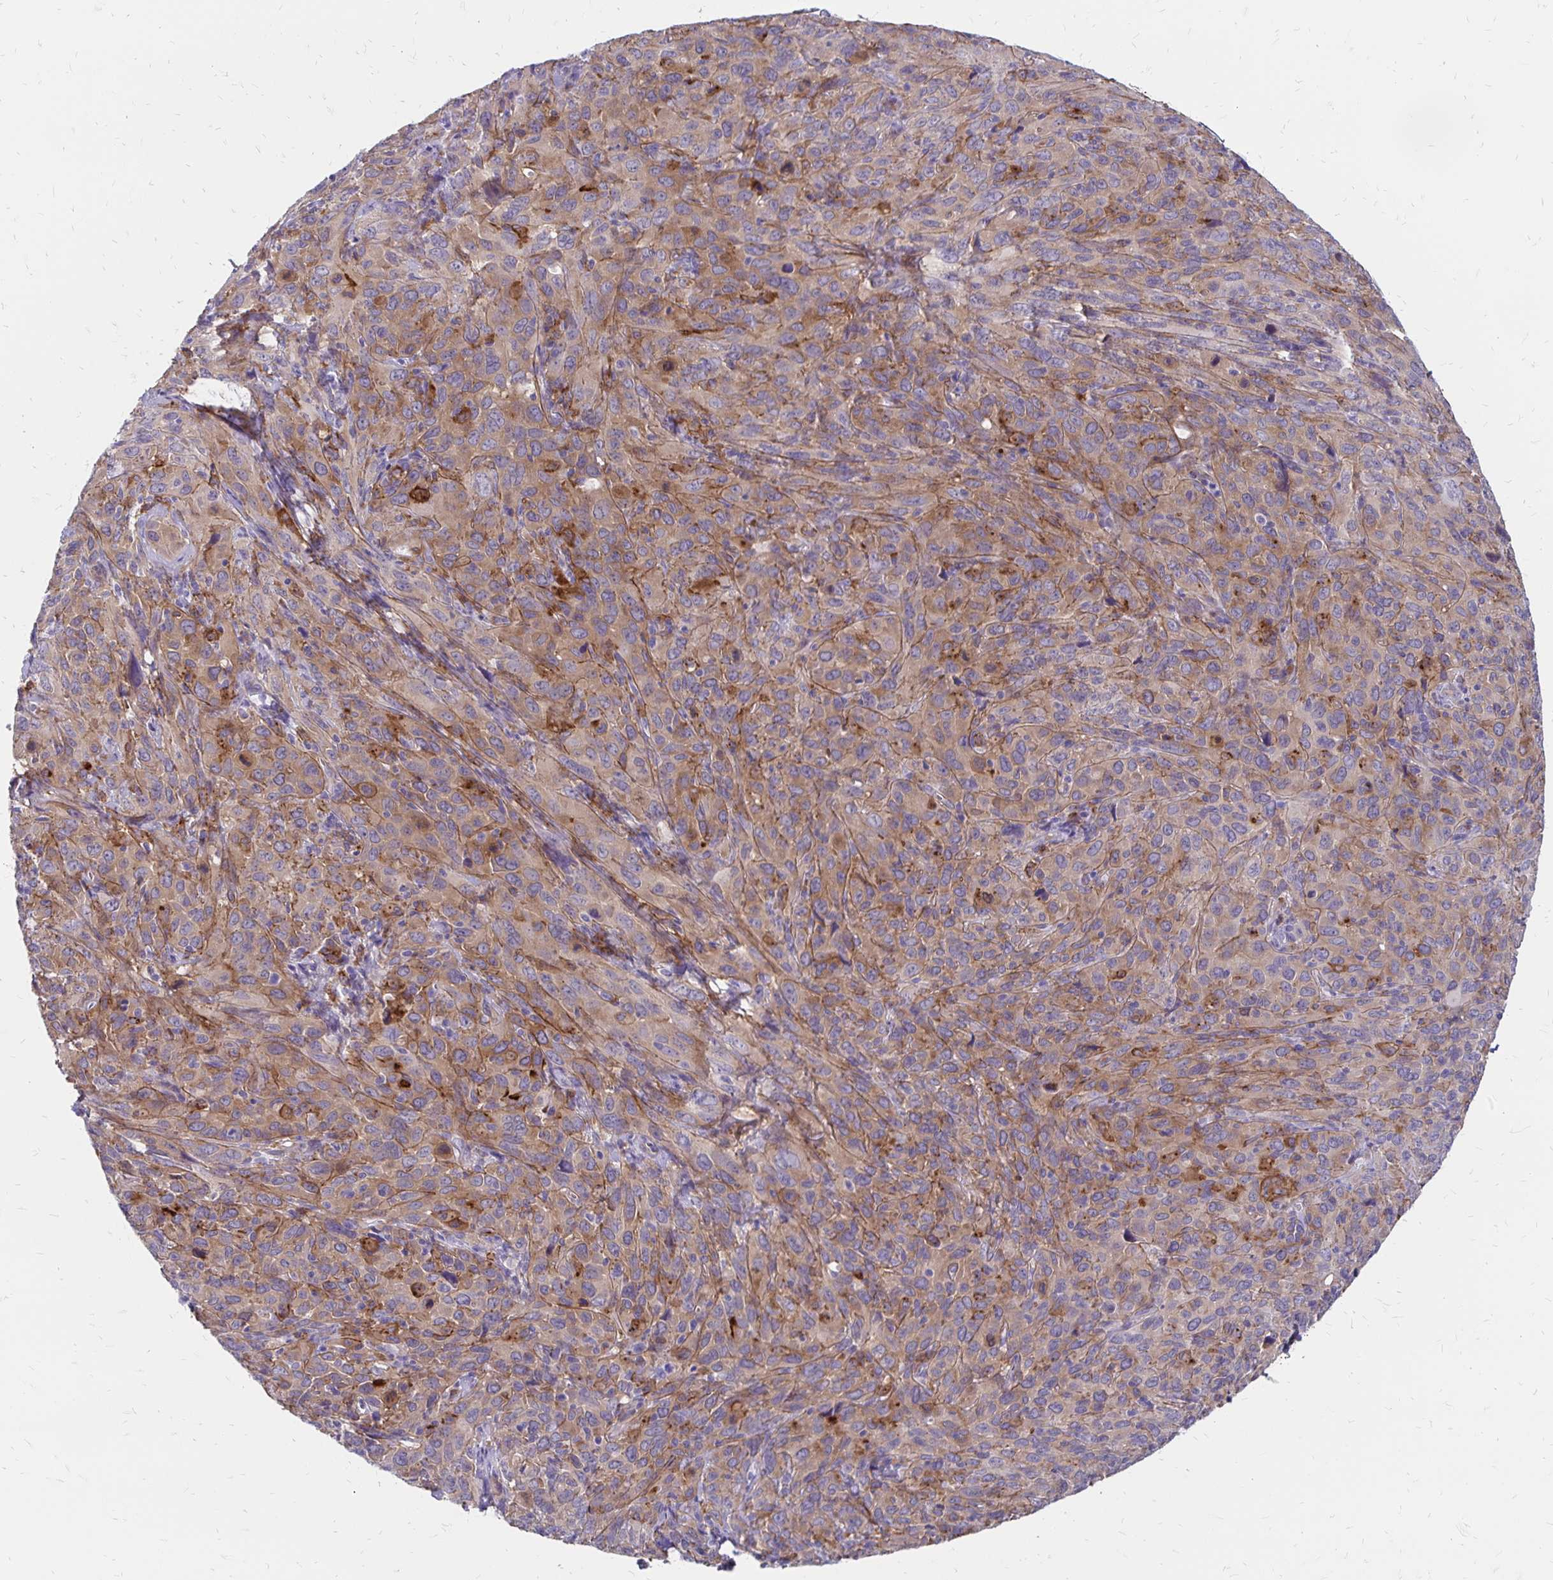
{"staining": {"intensity": "weak", "quantity": "25%-75%", "location": "cytoplasmic/membranous"}, "tissue": "cervical cancer", "cell_type": "Tumor cells", "image_type": "cancer", "snomed": [{"axis": "morphology", "description": "Normal tissue, NOS"}, {"axis": "morphology", "description": "Squamous cell carcinoma, NOS"}, {"axis": "topography", "description": "Cervix"}], "caption": "Immunohistochemical staining of cervical cancer (squamous cell carcinoma) reveals low levels of weak cytoplasmic/membranous expression in about 25%-75% of tumor cells.", "gene": "TNS3", "patient": {"sex": "female", "age": 51}}